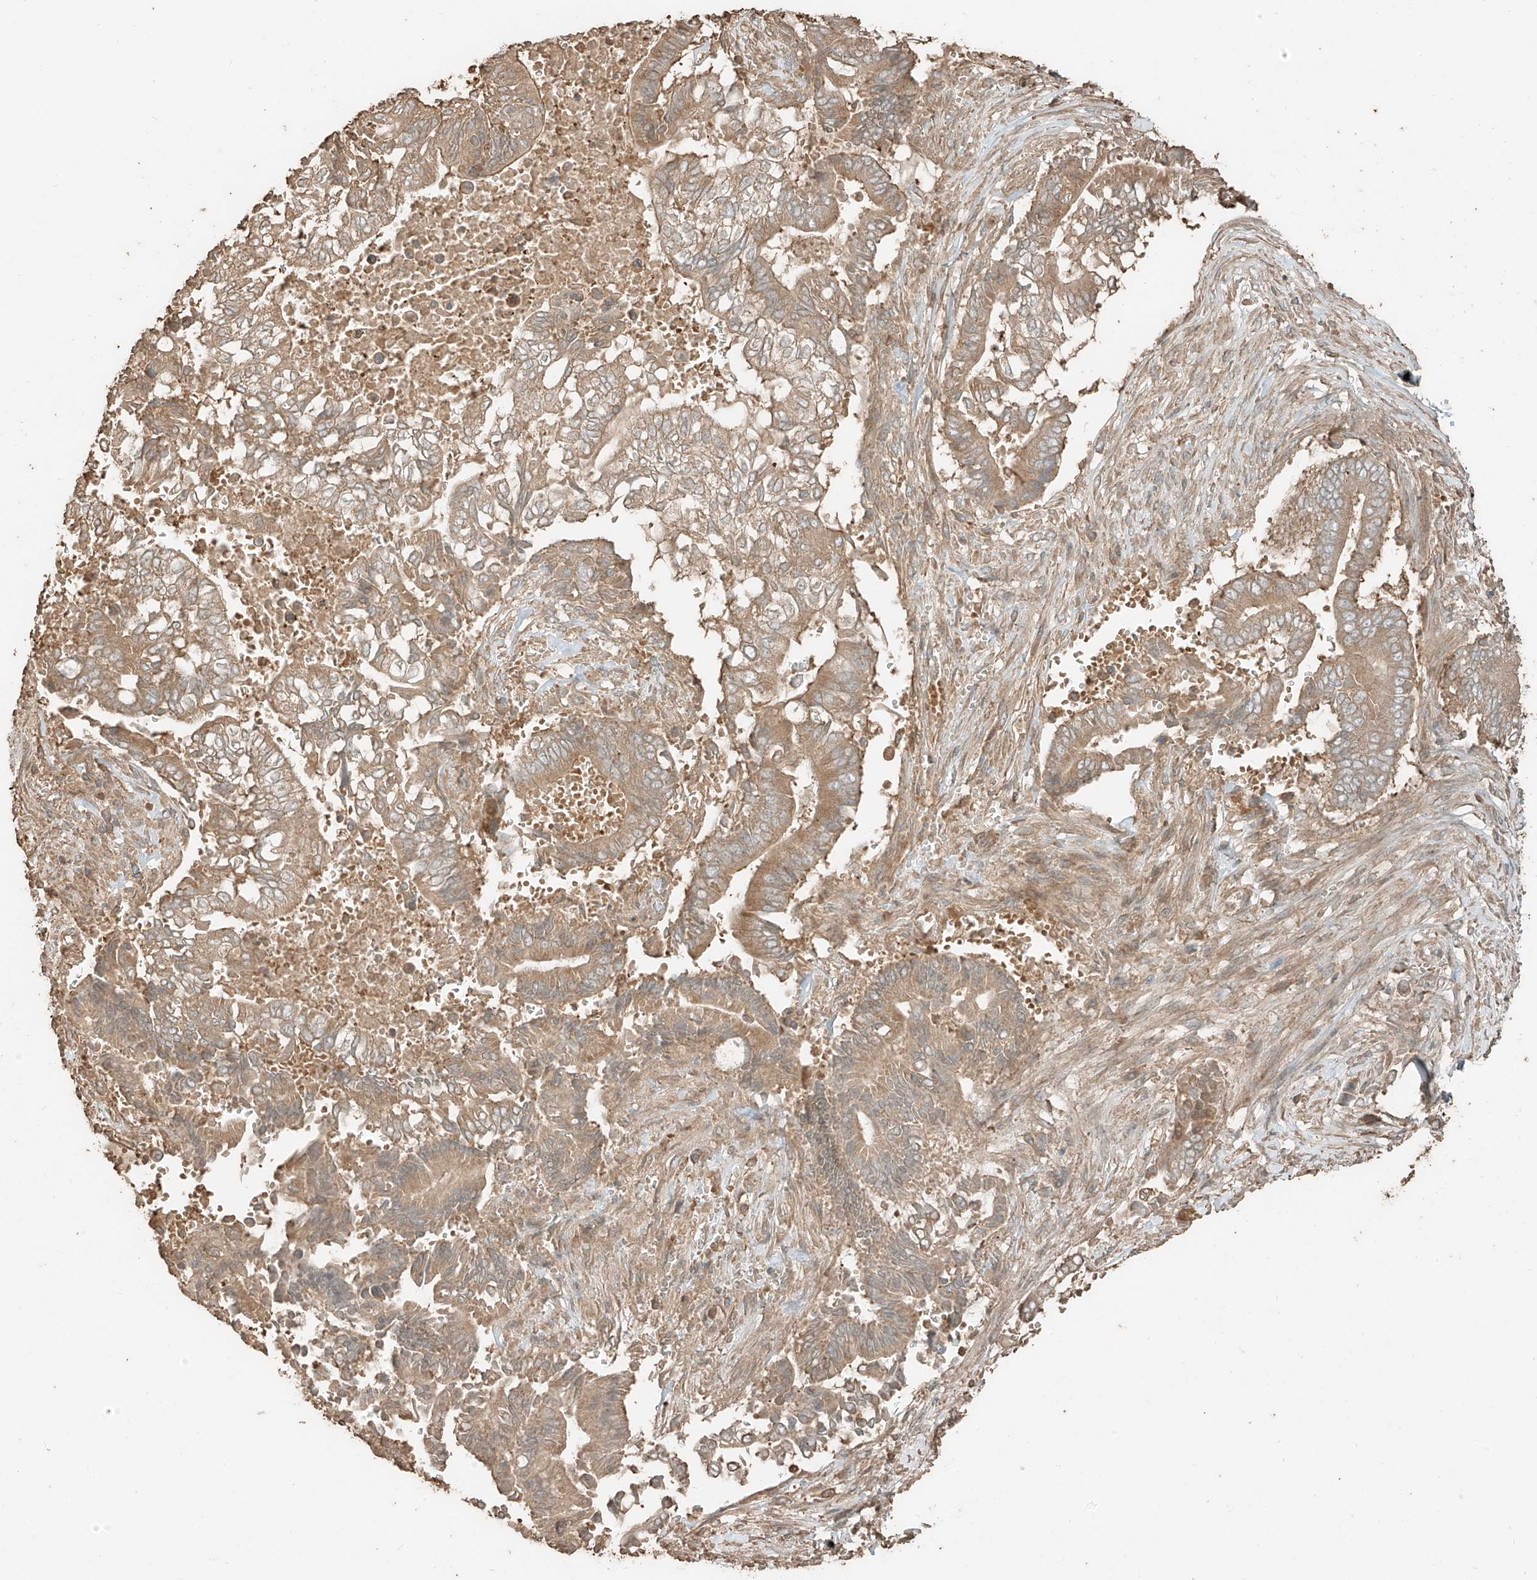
{"staining": {"intensity": "moderate", "quantity": ">75%", "location": "cytoplasmic/membranous"}, "tissue": "pancreatic cancer", "cell_type": "Tumor cells", "image_type": "cancer", "snomed": [{"axis": "morphology", "description": "Adenocarcinoma, NOS"}, {"axis": "topography", "description": "Pancreas"}], "caption": "The photomicrograph displays a brown stain indicating the presence of a protein in the cytoplasmic/membranous of tumor cells in pancreatic cancer (adenocarcinoma). The protein of interest is stained brown, and the nuclei are stained in blue (DAB (3,3'-diaminobenzidine) IHC with brightfield microscopy, high magnification).", "gene": "RFTN2", "patient": {"sex": "male", "age": 68}}